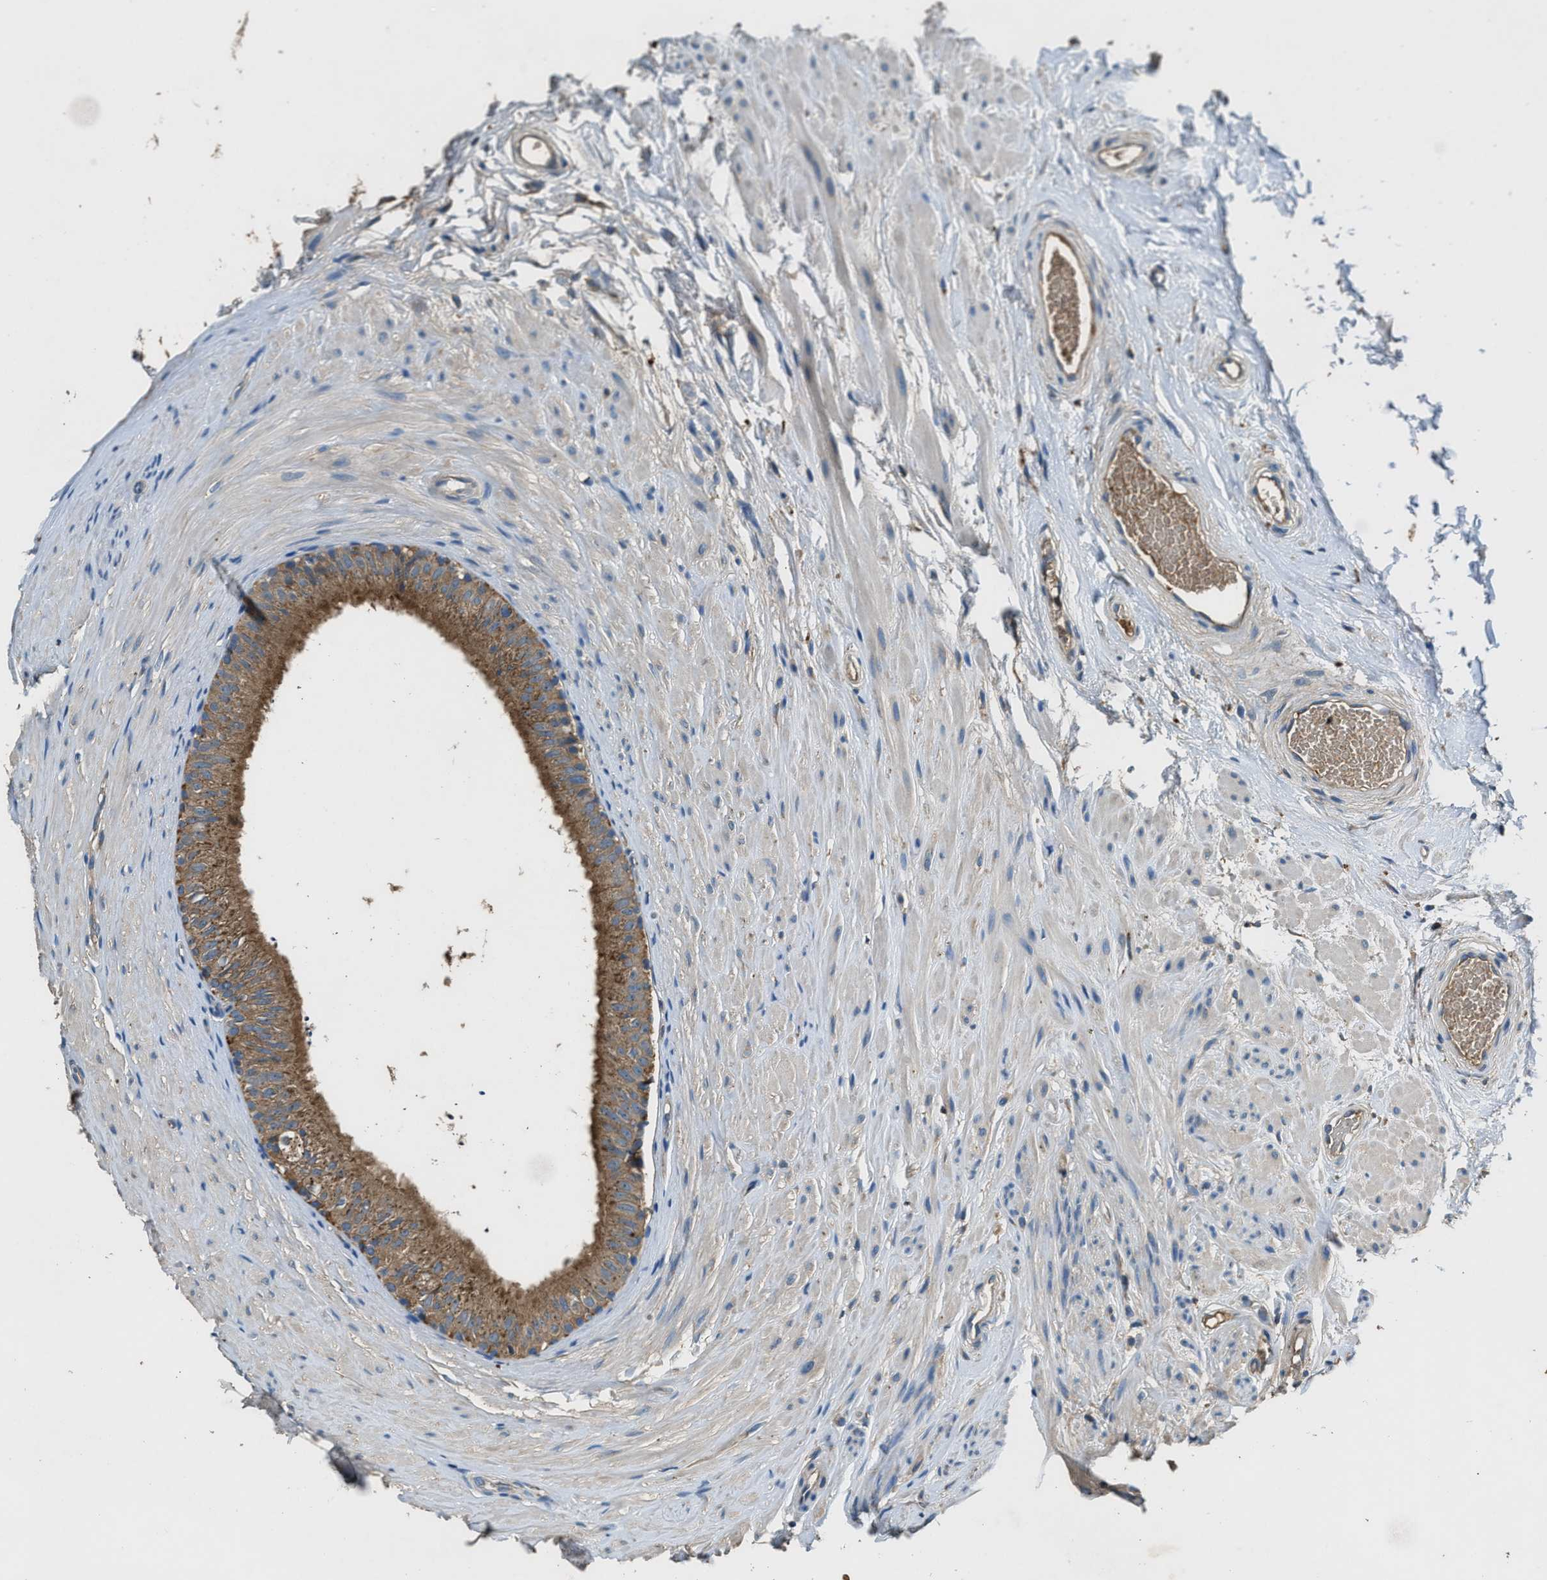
{"staining": {"intensity": "moderate", "quantity": ">75%", "location": "cytoplasmic/membranous"}, "tissue": "epididymis", "cell_type": "Glandular cells", "image_type": "normal", "snomed": [{"axis": "morphology", "description": "Normal tissue, NOS"}, {"axis": "topography", "description": "Epididymis"}], "caption": "An immunohistochemistry (IHC) micrograph of normal tissue is shown. Protein staining in brown shows moderate cytoplasmic/membranous positivity in epididymis within glandular cells. Nuclei are stained in blue.", "gene": "BLOC1S1", "patient": {"sex": "male", "age": 56}}